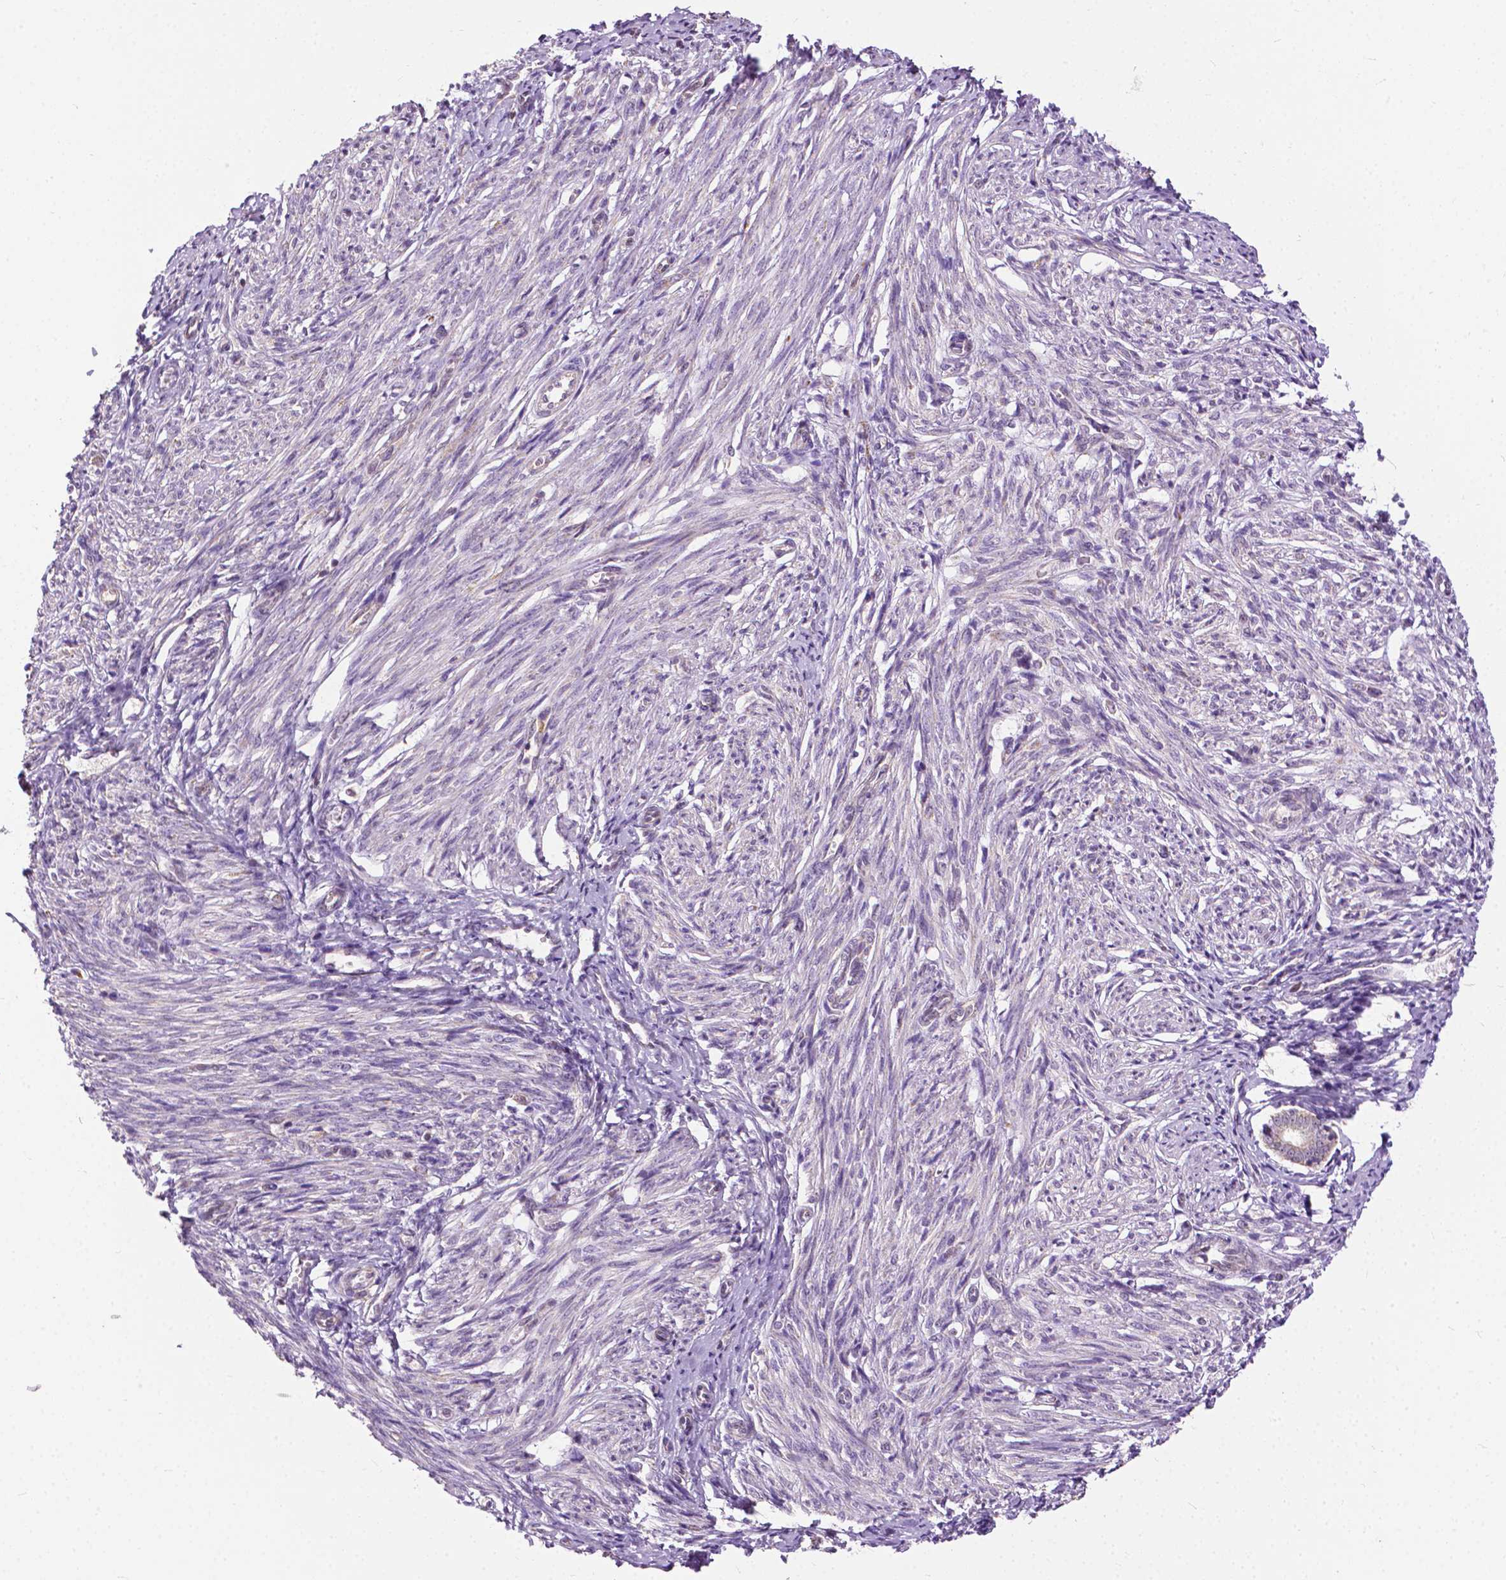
{"staining": {"intensity": "negative", "quantity": "none", "location": "none"}, "tissue": "endometrium", "cell_type": "Cells in endometrial stroma", "image_type": "normal", "snomed": [{"axis": "morphology", "description": "Normal tissue, NOS"}, {"axis": "topography", "description": "Endometrium"}], "caption": "The histopathology image displays no significant positivity in cells in endometrial stroma of endometrium.", "gene": "TTC9B", "patient": {"sex": "female", "age": 50}}